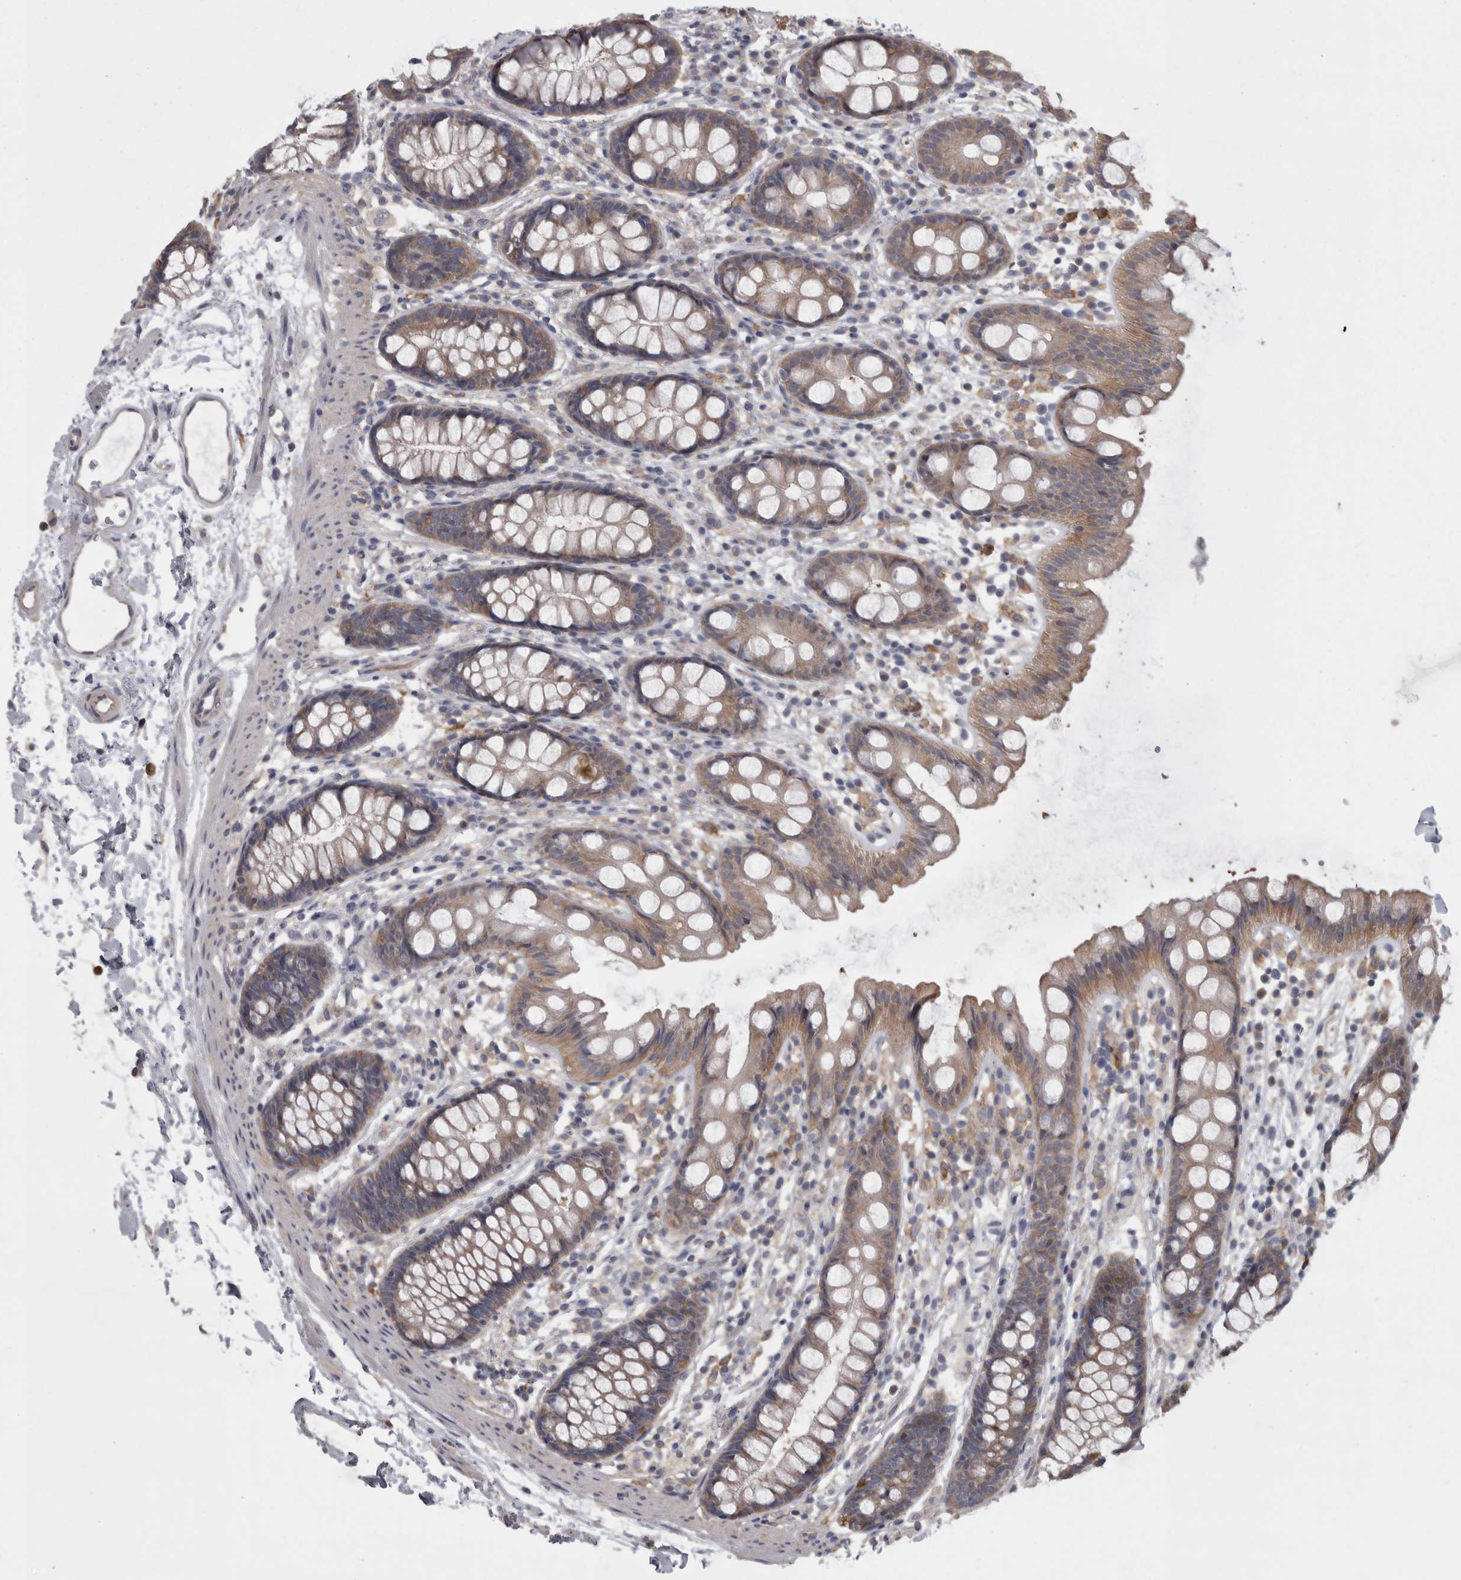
{"staining": {"intensity": "weak", "quantity": "25%-75%", "location": "cytoplasmic/membranous"}, "tissue": "rectum", "cell_type": "Glandular cells", "image_type": "normal", "snomed": [{"axis": "morphology", "description": "Normal tissue, NOS"}, {"axis": "topography", "description": "Rectum"}], "caption": "A brown stain labels weak cytoplasmic/membranous staining of a protein in glandular cells of unremarkable rectum.", "gene": "CAMK2D", "patient": {"sex": "female", "age": 65}}